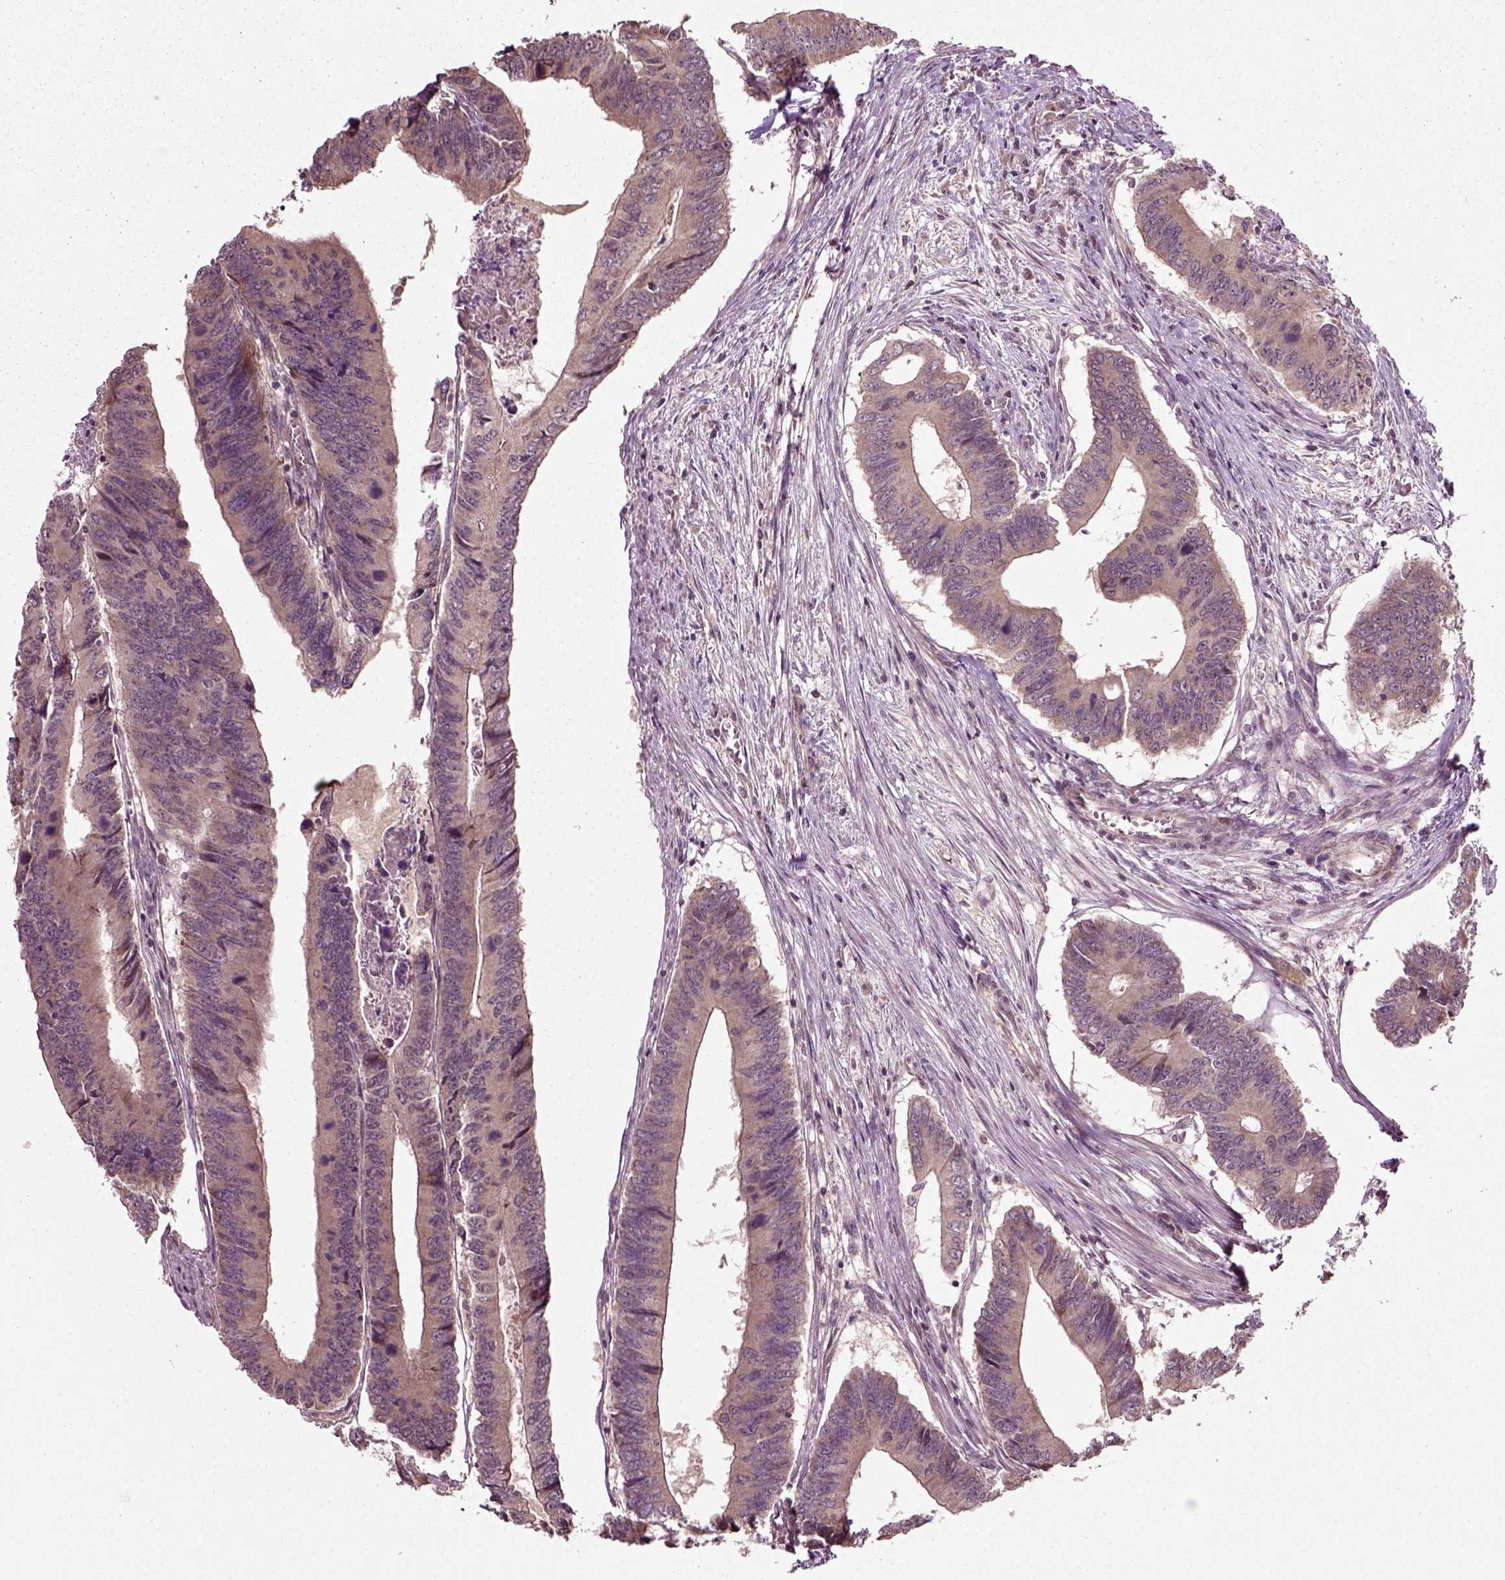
{"staining": {"intensity": "weak", "quantity": "25%-75%", "location": "cytoplasmic/membranous"}, "tissue": "colorectal cancer", "cell_type": "Tumor cells", "image_type": "cancer", "snomed": [{"axis": "morphology", "description": "Adenocarcinoma, NOS"}, {"axis": "topography", "description": "Colon"}], "caption": "Immunohistochemical staining of human colorectal cancer exhibits low levels of weak cytoplasmic/membranous staining in approximately 25%-75% of tumor cells.", "gene": "PLCD3", "patient": {"sex": "male", "age": 53}}